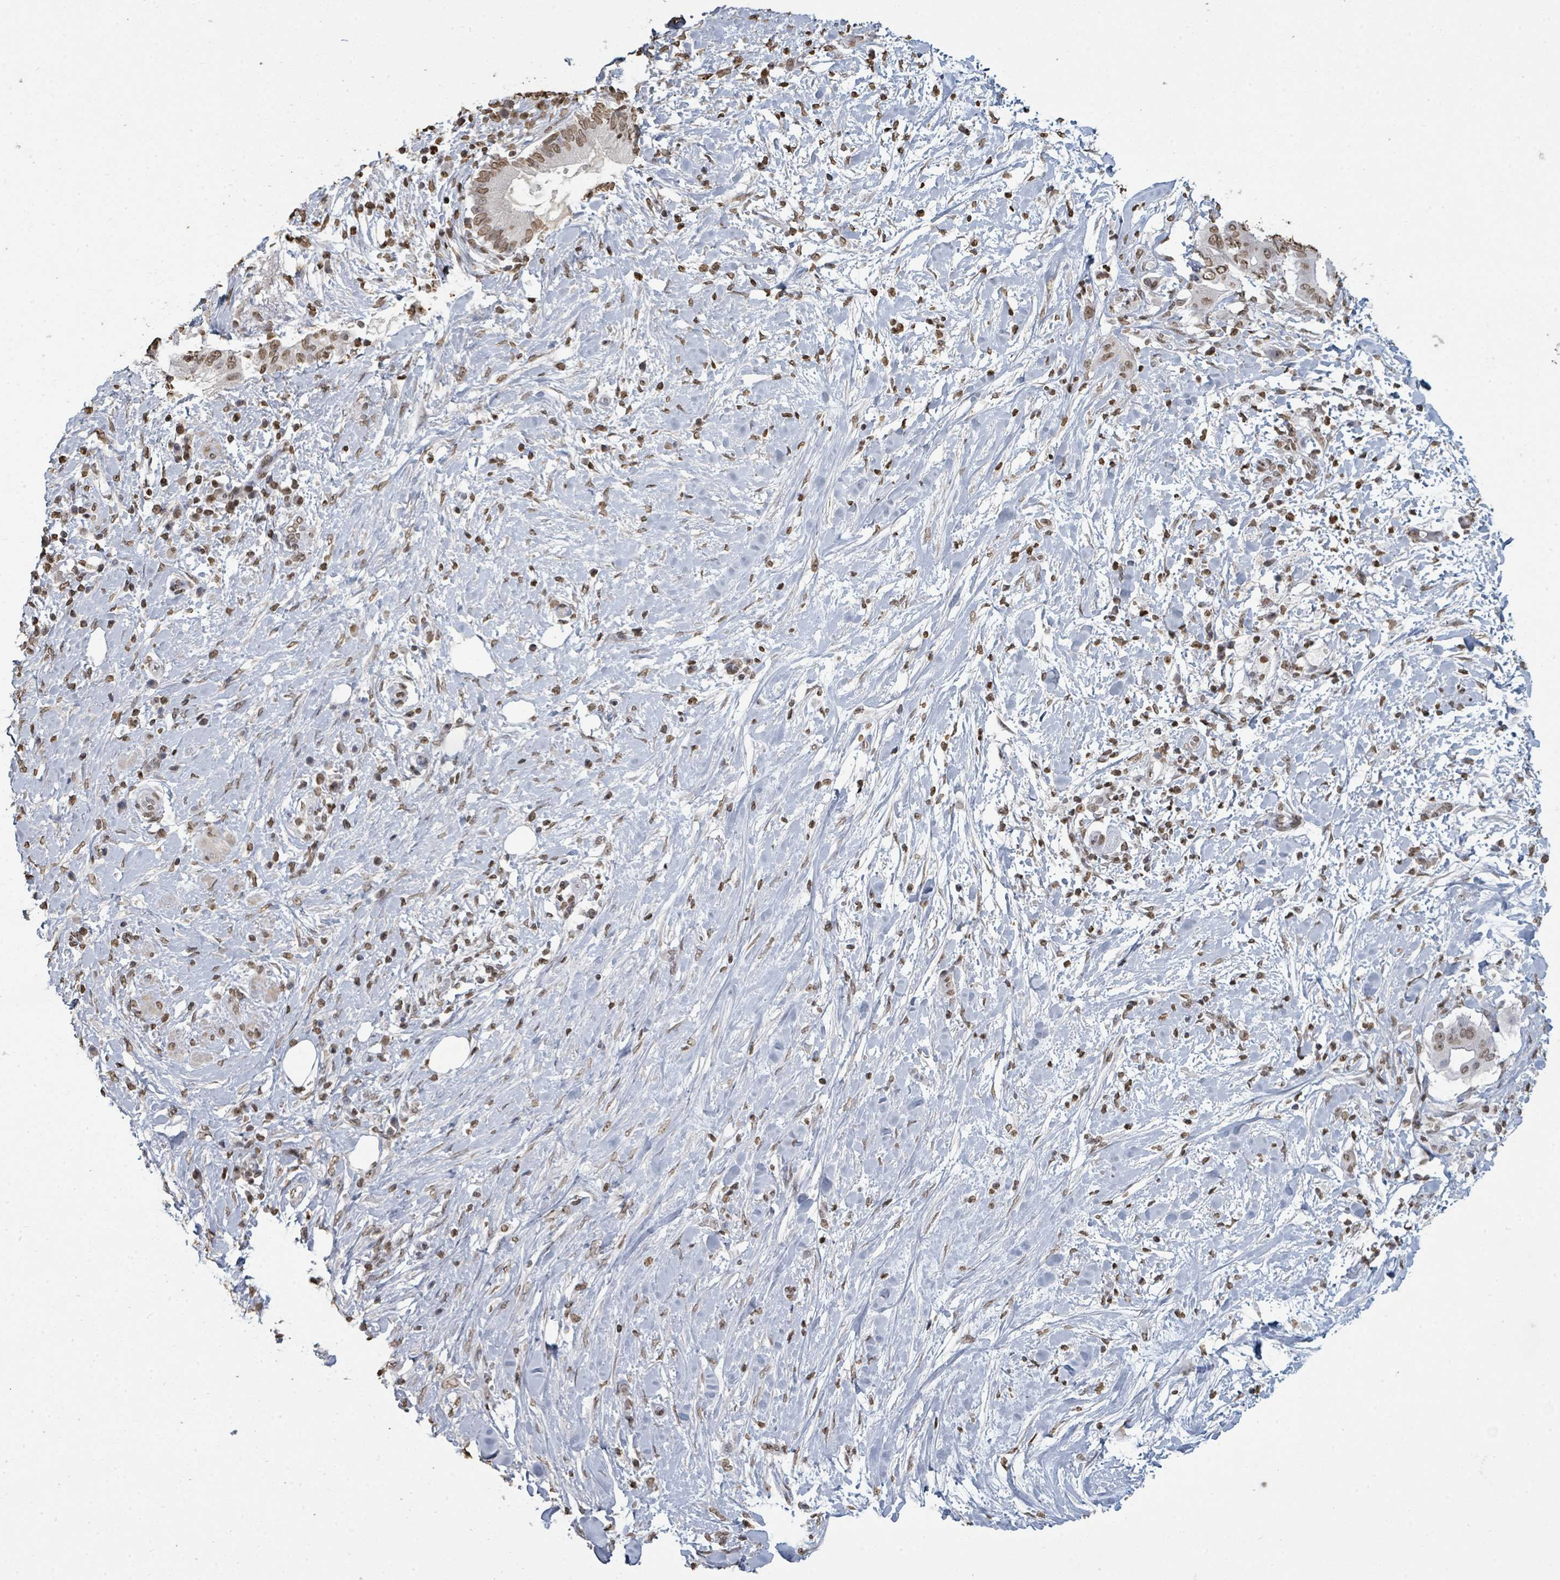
{"staining": {"intensity": "moderate", "quantity": ">75%", "location": "nuclear"}, "tissue": "pancreatic cancer", "cell_type": "Tumor cells", "image_type": "cancer", "snomed": [{"axis": "morphology", "description": "Adenocarcinoma, NOS"}, {"axis": "topography", "description": "Pancreas"}], "caption": "Brown immunohistochemical staining in adenocarcinoma (pancreatic) exhibits moderate nuclear staining in about >75% of tumor cells.", "gene": "MRPS12", "patient": {"sex": "male", "age": 68}}